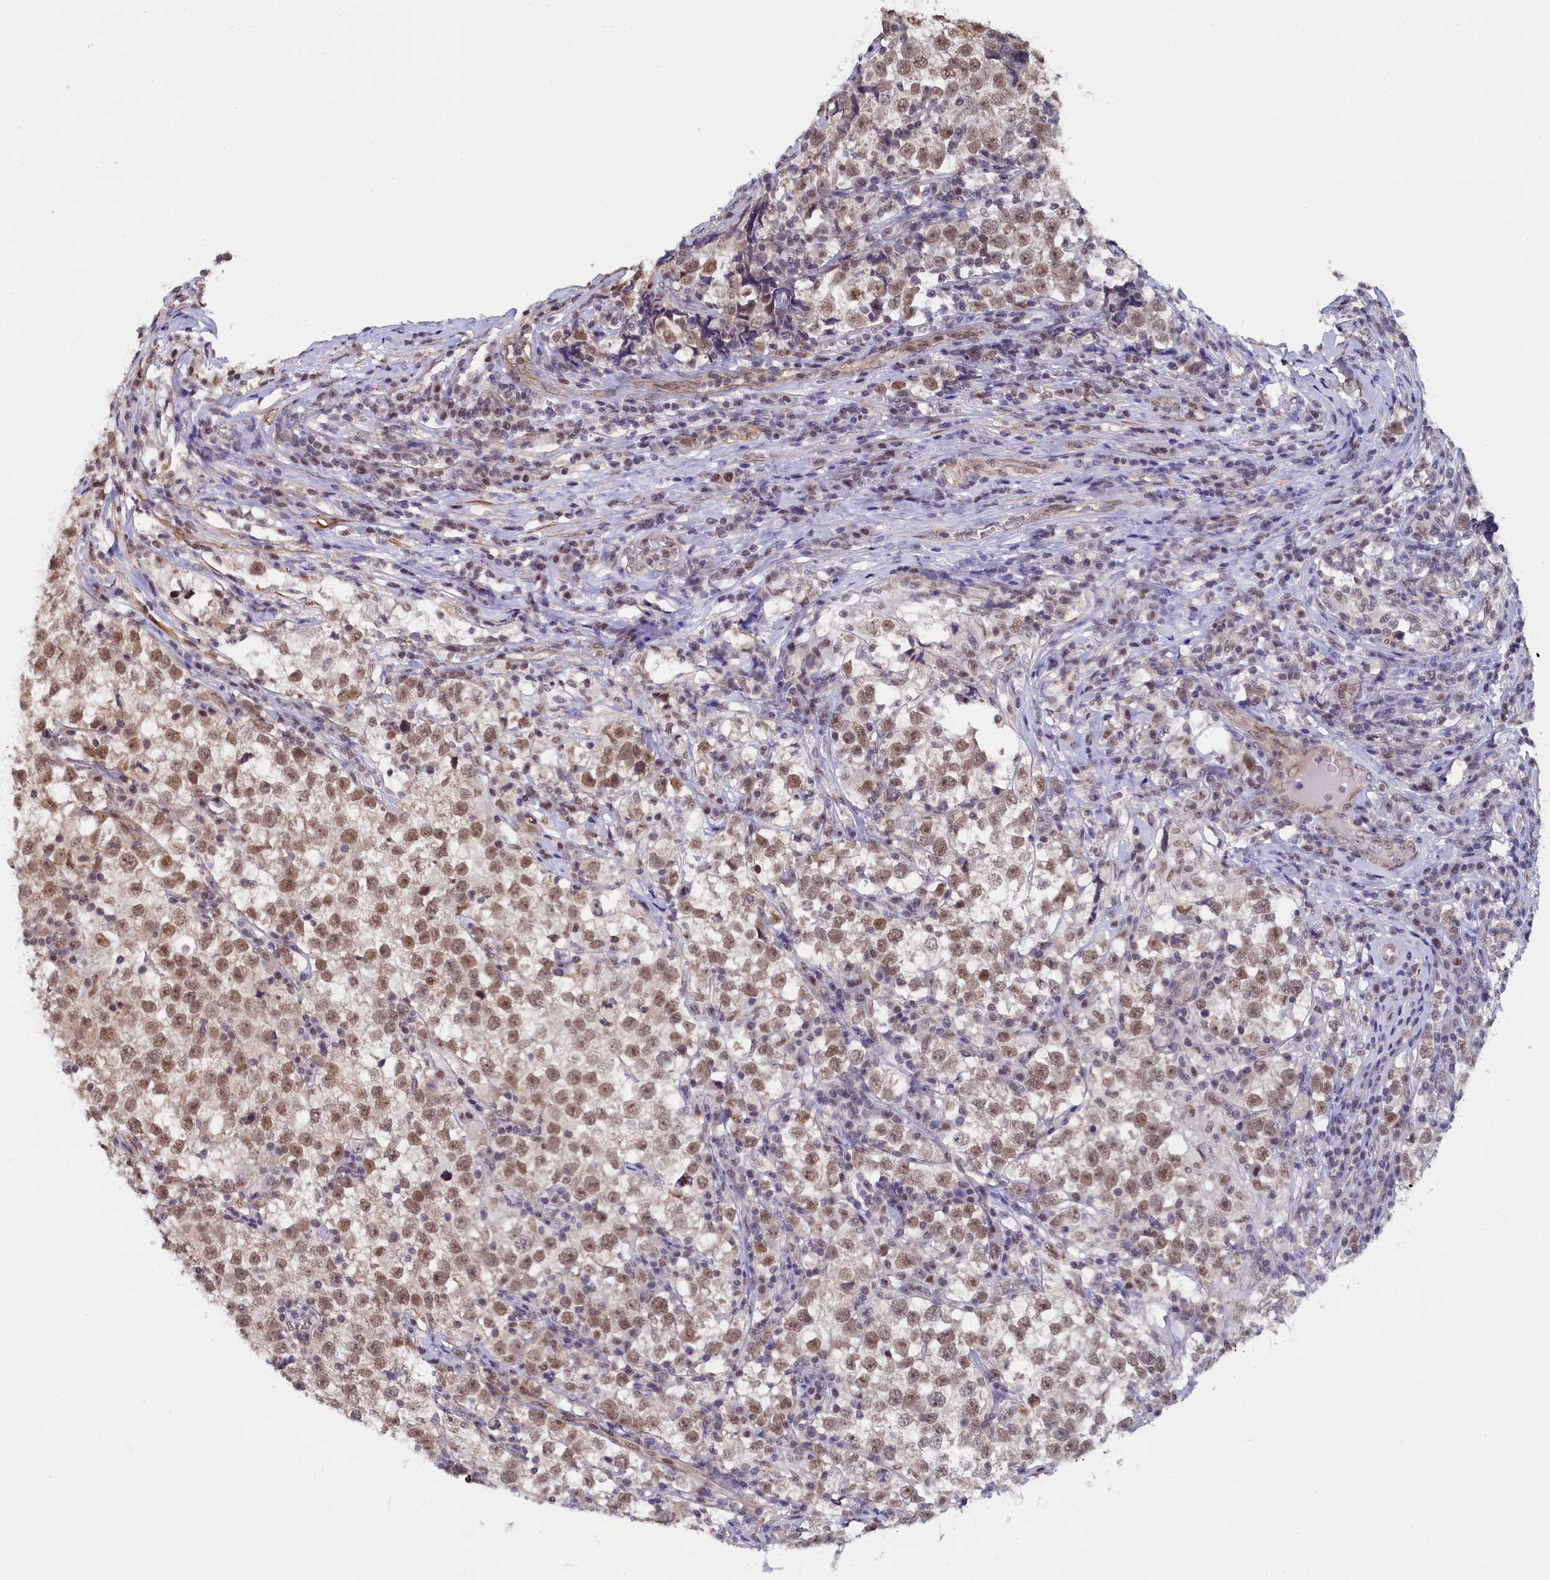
{"staining": {"intensity": "moderate", "quantity": ">75%", "location": "nuclear"}, "tissue": "testis cancer", "cell_type": "Tumor cells", "image_type": "cancer", "snomed": [{"axis": "morphology", "description": "Normal tissue, NOS"}, {"axis": "morphology", "description": "Seminoma, NOS"}, {"axis": "topography", "description": "Testis"}], "caption": "Brown immunohistochemical staining in human testis cancer exhibits moderate nuclear positivity in approximately >75% of tumor cells.", "gene": "INTS14", "patient": {"sex": "male", "age": 43}}